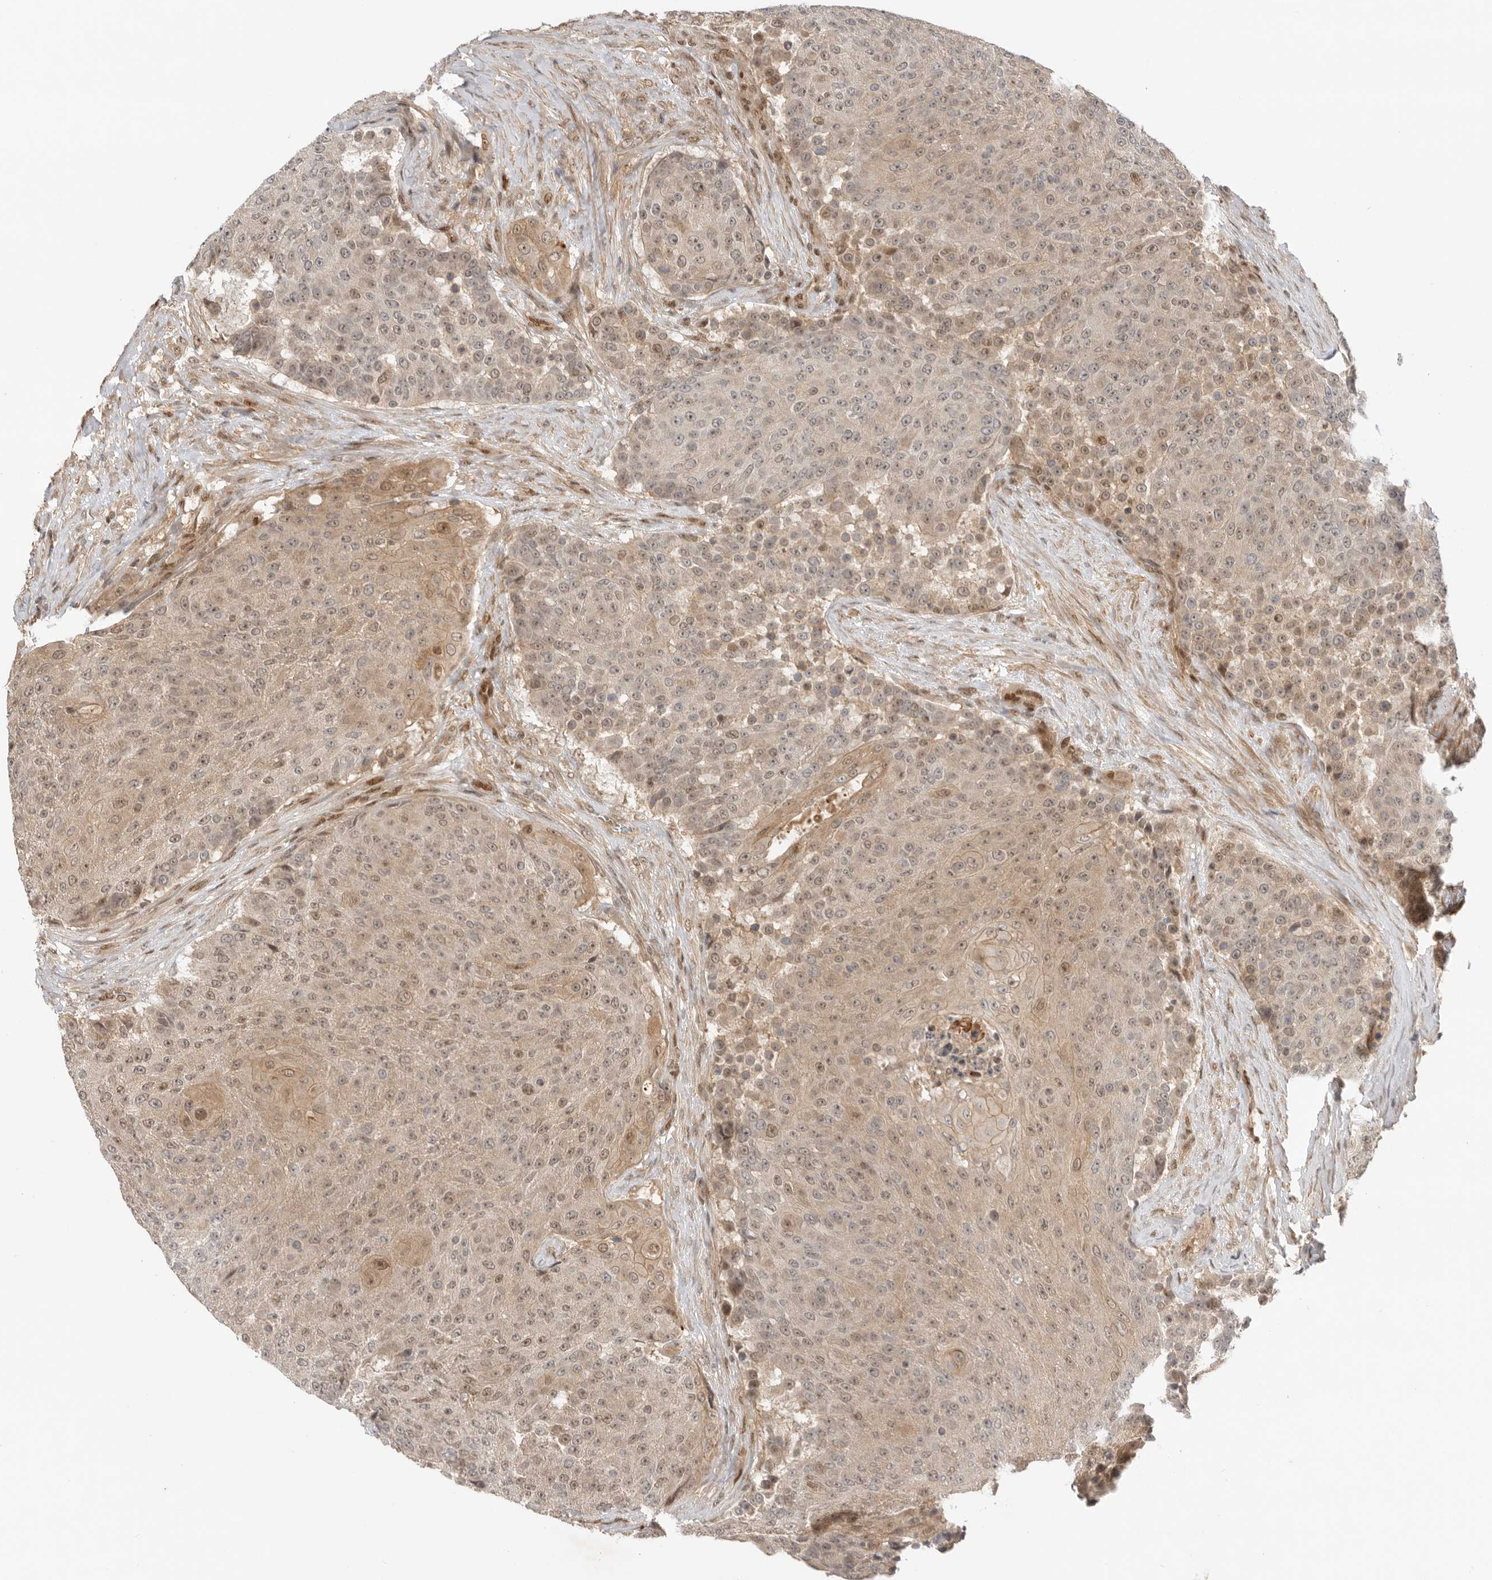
{"staining": {"intensity": "weak", "quantity": ">75%", "location": "nuclear"}, "tissue": "urothelial cancer", "cell_type": "Tumor cells", "image_type": "cancer", "snomed": [{"axis": "morphology", "description": "Urothelial carcinoma, High grade"}, {"axis": "topography", "description": "Urinary bladder"}], "caption": "Weak nuclear staining for a protein is appreciated in approximately >75% of tumor cells of high-grade urothelial carcinoma using immunohistochemistry.", "gene": "DCAF8", "patient": {"sex": "female", "age": 63}}